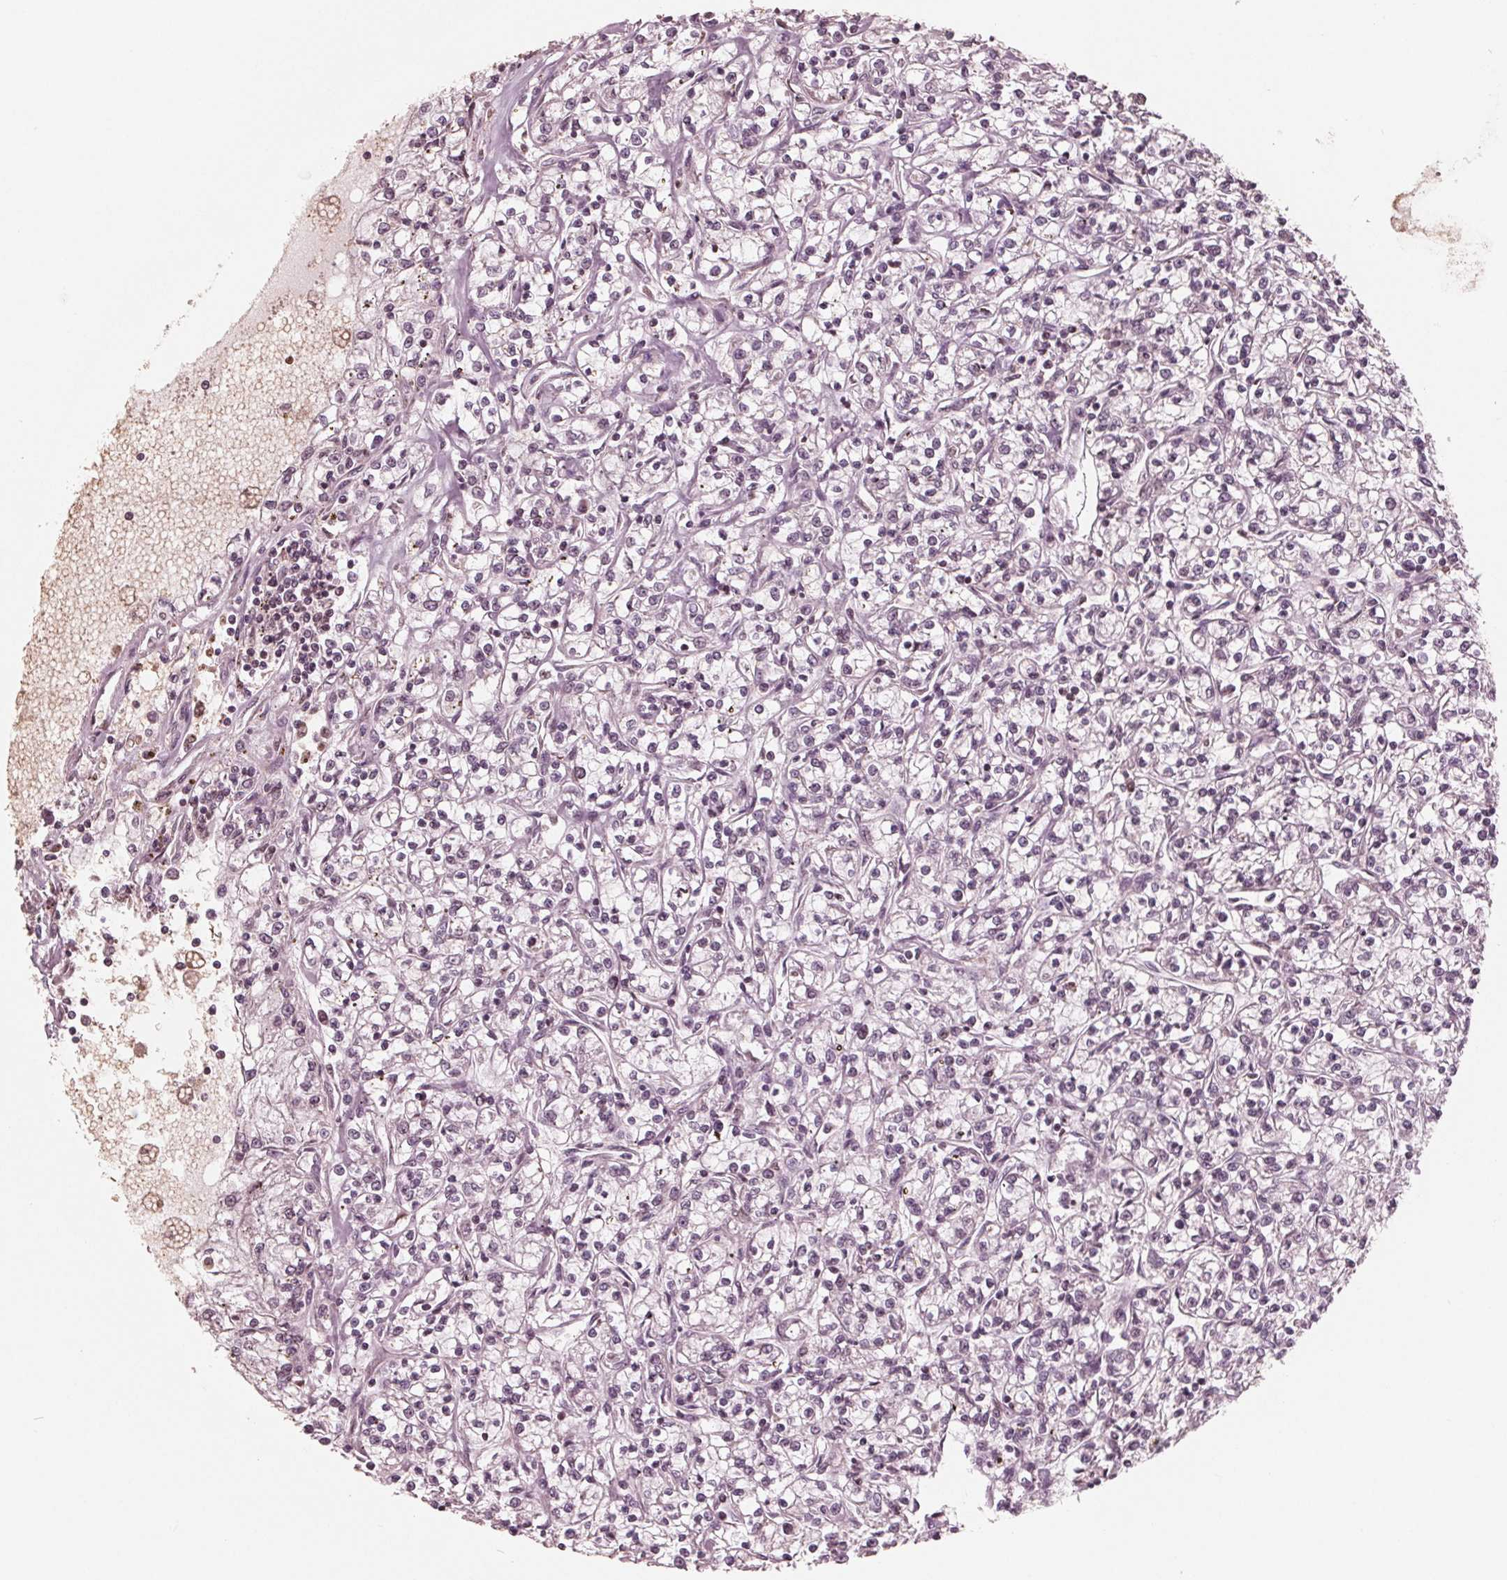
{"staining": {"intensity": "weak", "quantity": "25%-75%", "location": "nuclear"}, "tissue": "renal cancer", "cell_type": "Tumor cells", "image_type": "cancer", "snomed": [{"axis": "morphology", "description": "Adenocarcinoma, NOS"}, {"axis": "topography", "description": "Kidney"}], "caption": "High-power microscopy captured an immunohistochemistry (IHC) histopathology image of adenocarcinoma (renal), revealing weak nuclear staining in approximately 25%-75% of tumor cells. (DAB (3,3'-diaminobenzidine) IHC, brown staining for protein, blue staining for nuclei).", "gene": "HIRIP3", "patient": {"sex": "female", "age": 59}}